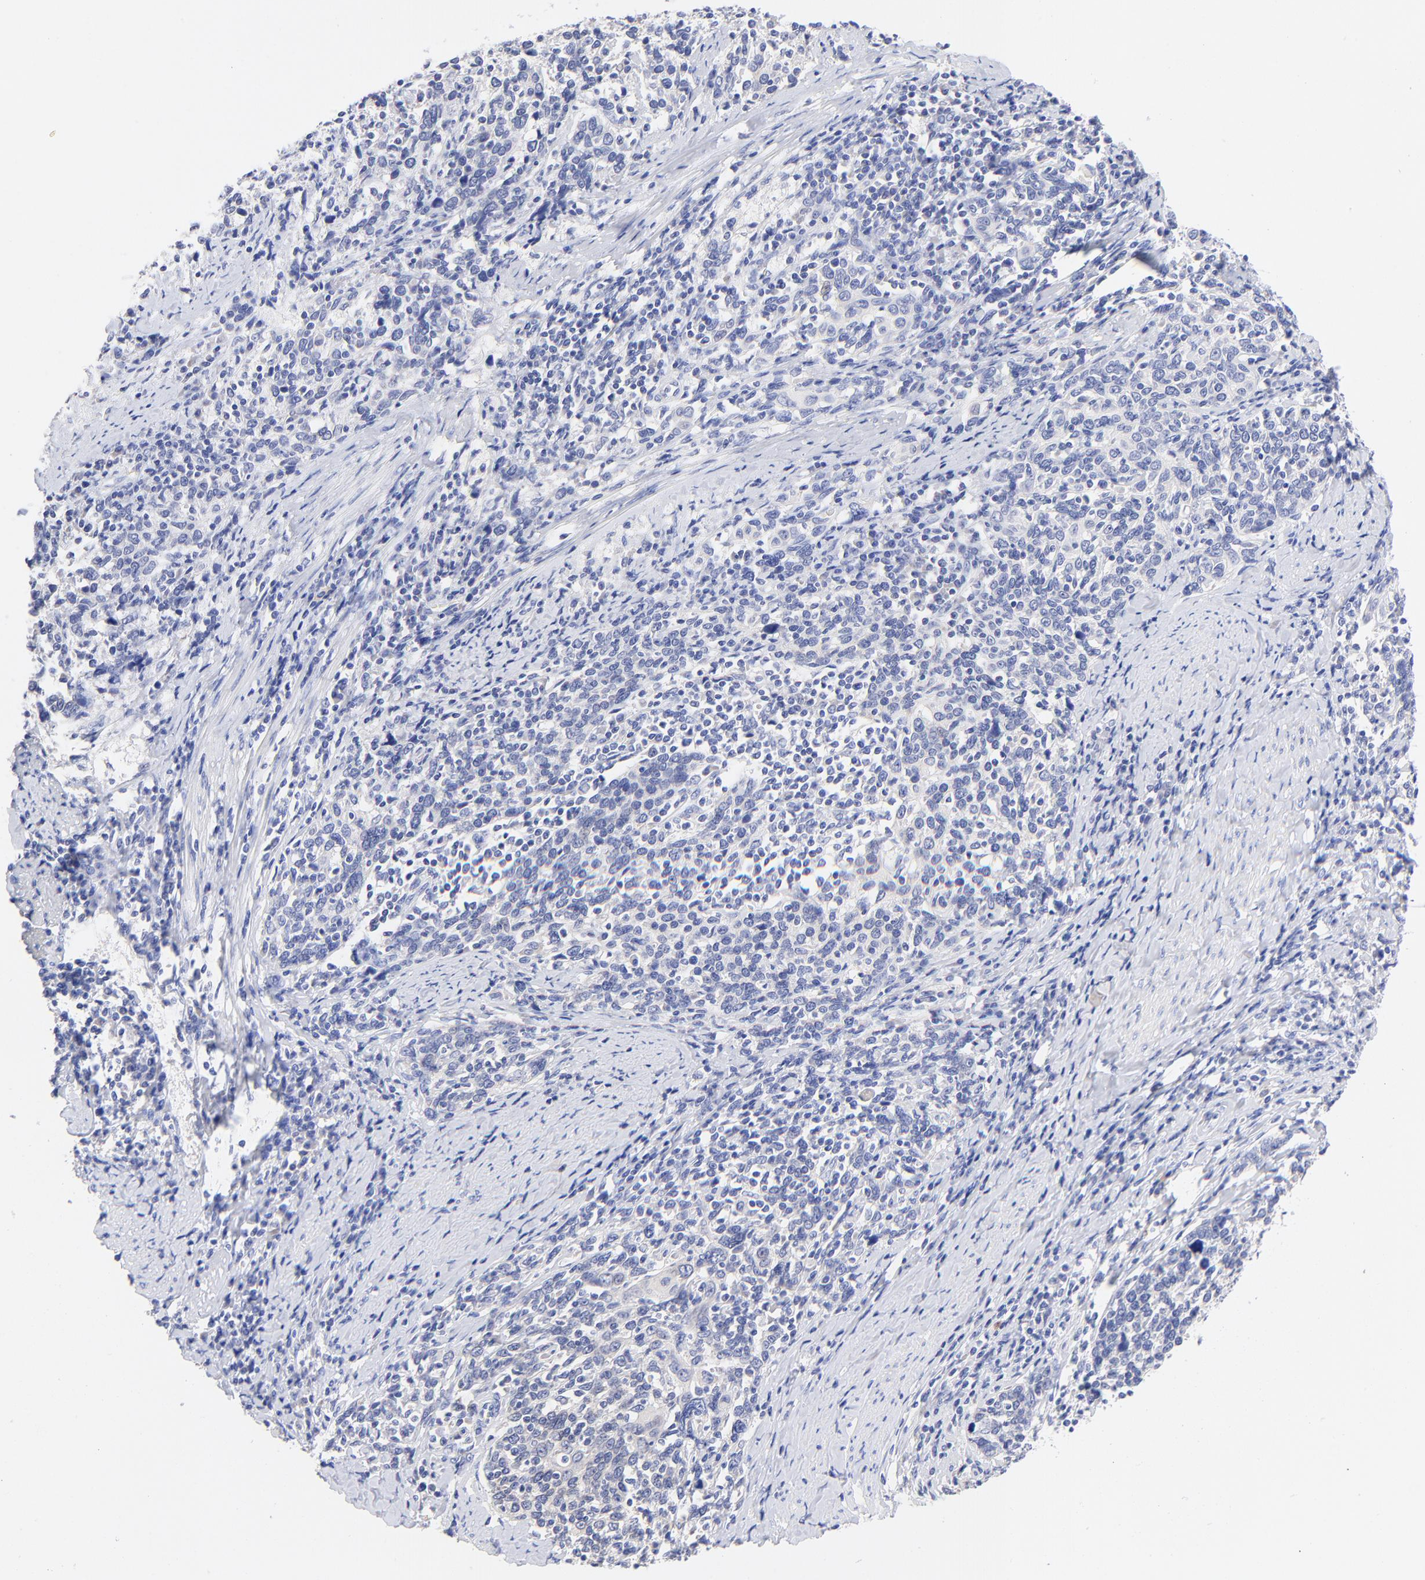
{"staining": {"intensity": "negative", "quantity": "none", "location": "none"}, "tissue": "cervical cancer", "cell_type": "Tumor cells", "image_type": "cancer", "snomed": [{"axis": "morphology", "description": "Squamous cell carcinoma, NOS"}, {"axis": "topography", "description": "Cervix"}], "caption": "There is no significant positivity in tumor cells of squamous cell carcinoma (cervical).", "gene": "EBP", "patient": {"sex": "female", "age": 41}}